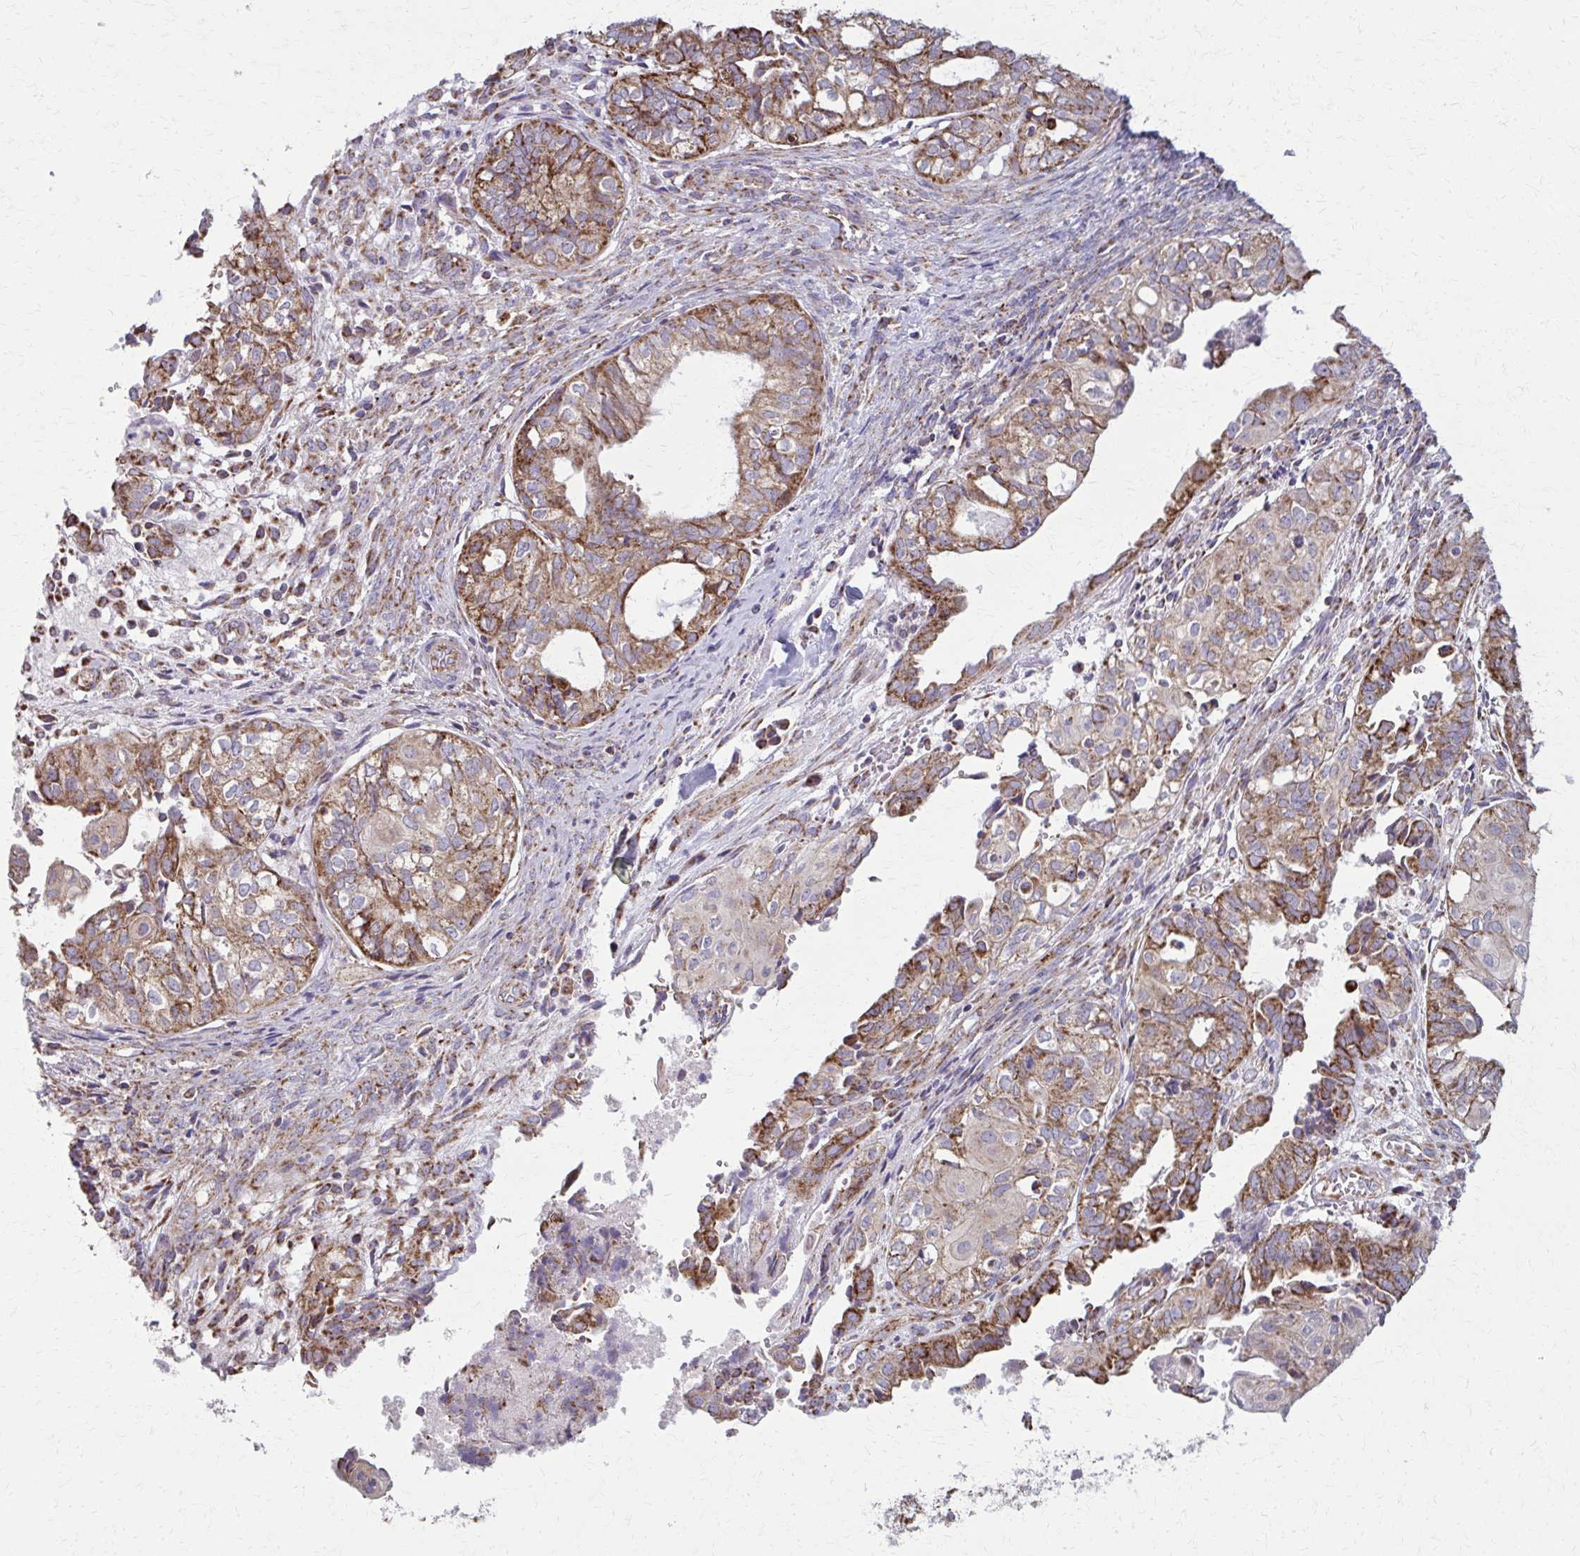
{"staining": {"intensity": "moderate", "quantity": ">75%", "location": "cytoplasmic/membranous"}, "tissue": "ovarian cancer", "cell_type": "Tumor cells", "image_type": "cancer", "snomed": [{"axis": "morphology", "description": "Carcinoma, endometroid"}, {"axis": "topography", "description": "Ovary"}], "caption": "Ovarian cancer (endometroid carcinoma) stained with a brown dye exhibits moderate cytoplasmic/membranous positive staining in about >75% of tumor cells.", "gene": "TVP23A", "patient": {"sex": "female", "age": 64}}